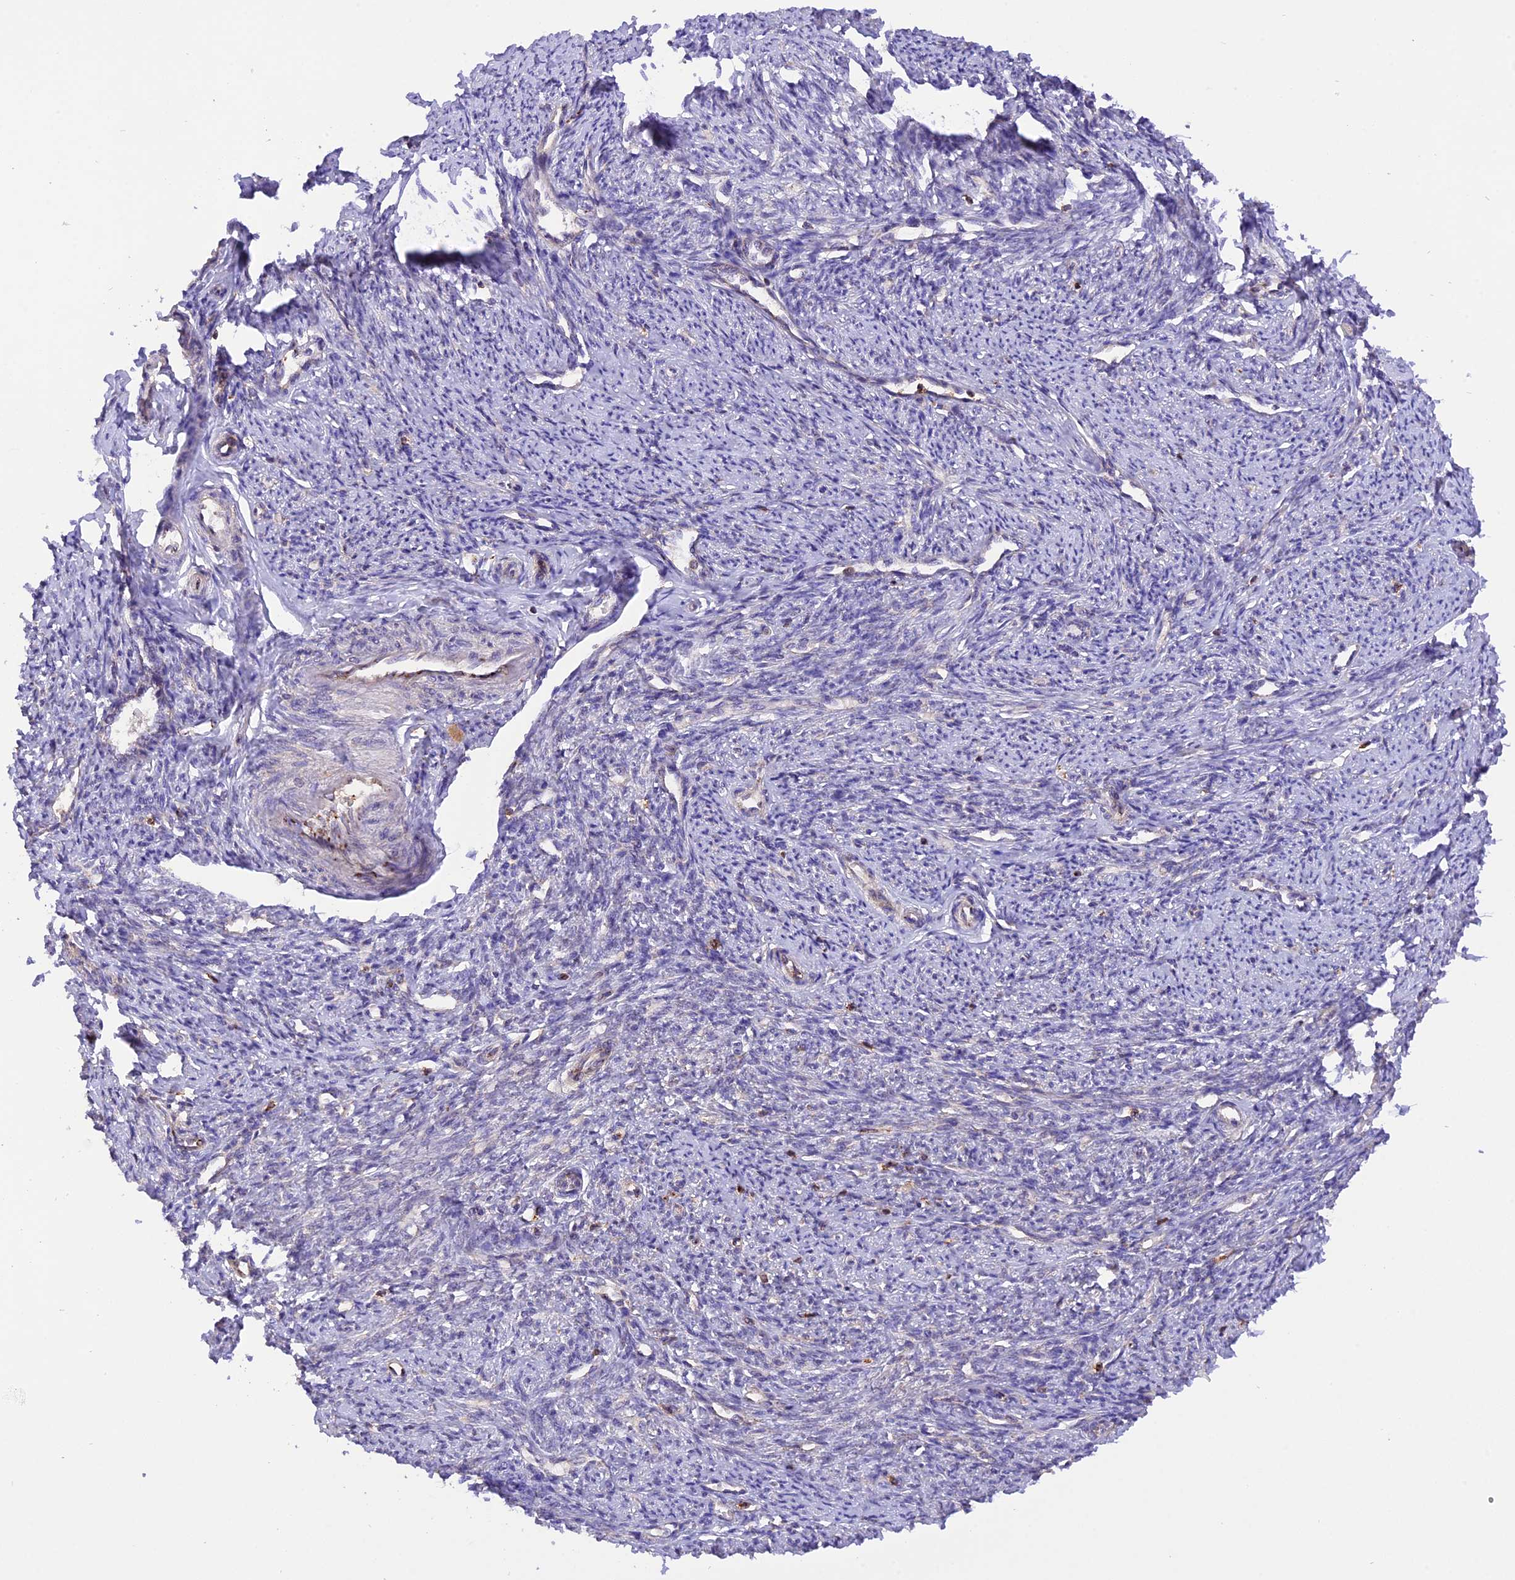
{"staining": {"intensity": "negative", "quantity": "none", "location": "none"}, "tissue": "smooth muscle", "cell_type": "Smooth muscle cells", "image_type": "normal", "snomed": [{"axis": "morphology", "description": "Normal tissue, NOS"}, {"axis": "topography", "description": "Smooth muscle"}, {"axis": "topography", "description": "Uterus"}], "caption": "A high-resolution micrograph shows immunohistochemistry staining of benign smooth muscle, which exhibits no significant staining in smooth muscle cells. (DAB (3,3'-diaminobenzidine) immunohistochemistry (IHC) visualized using brightfield microscopy, high magnification).", "gene": "PEX3", "patient": {"sex": "female", "age": 59}}